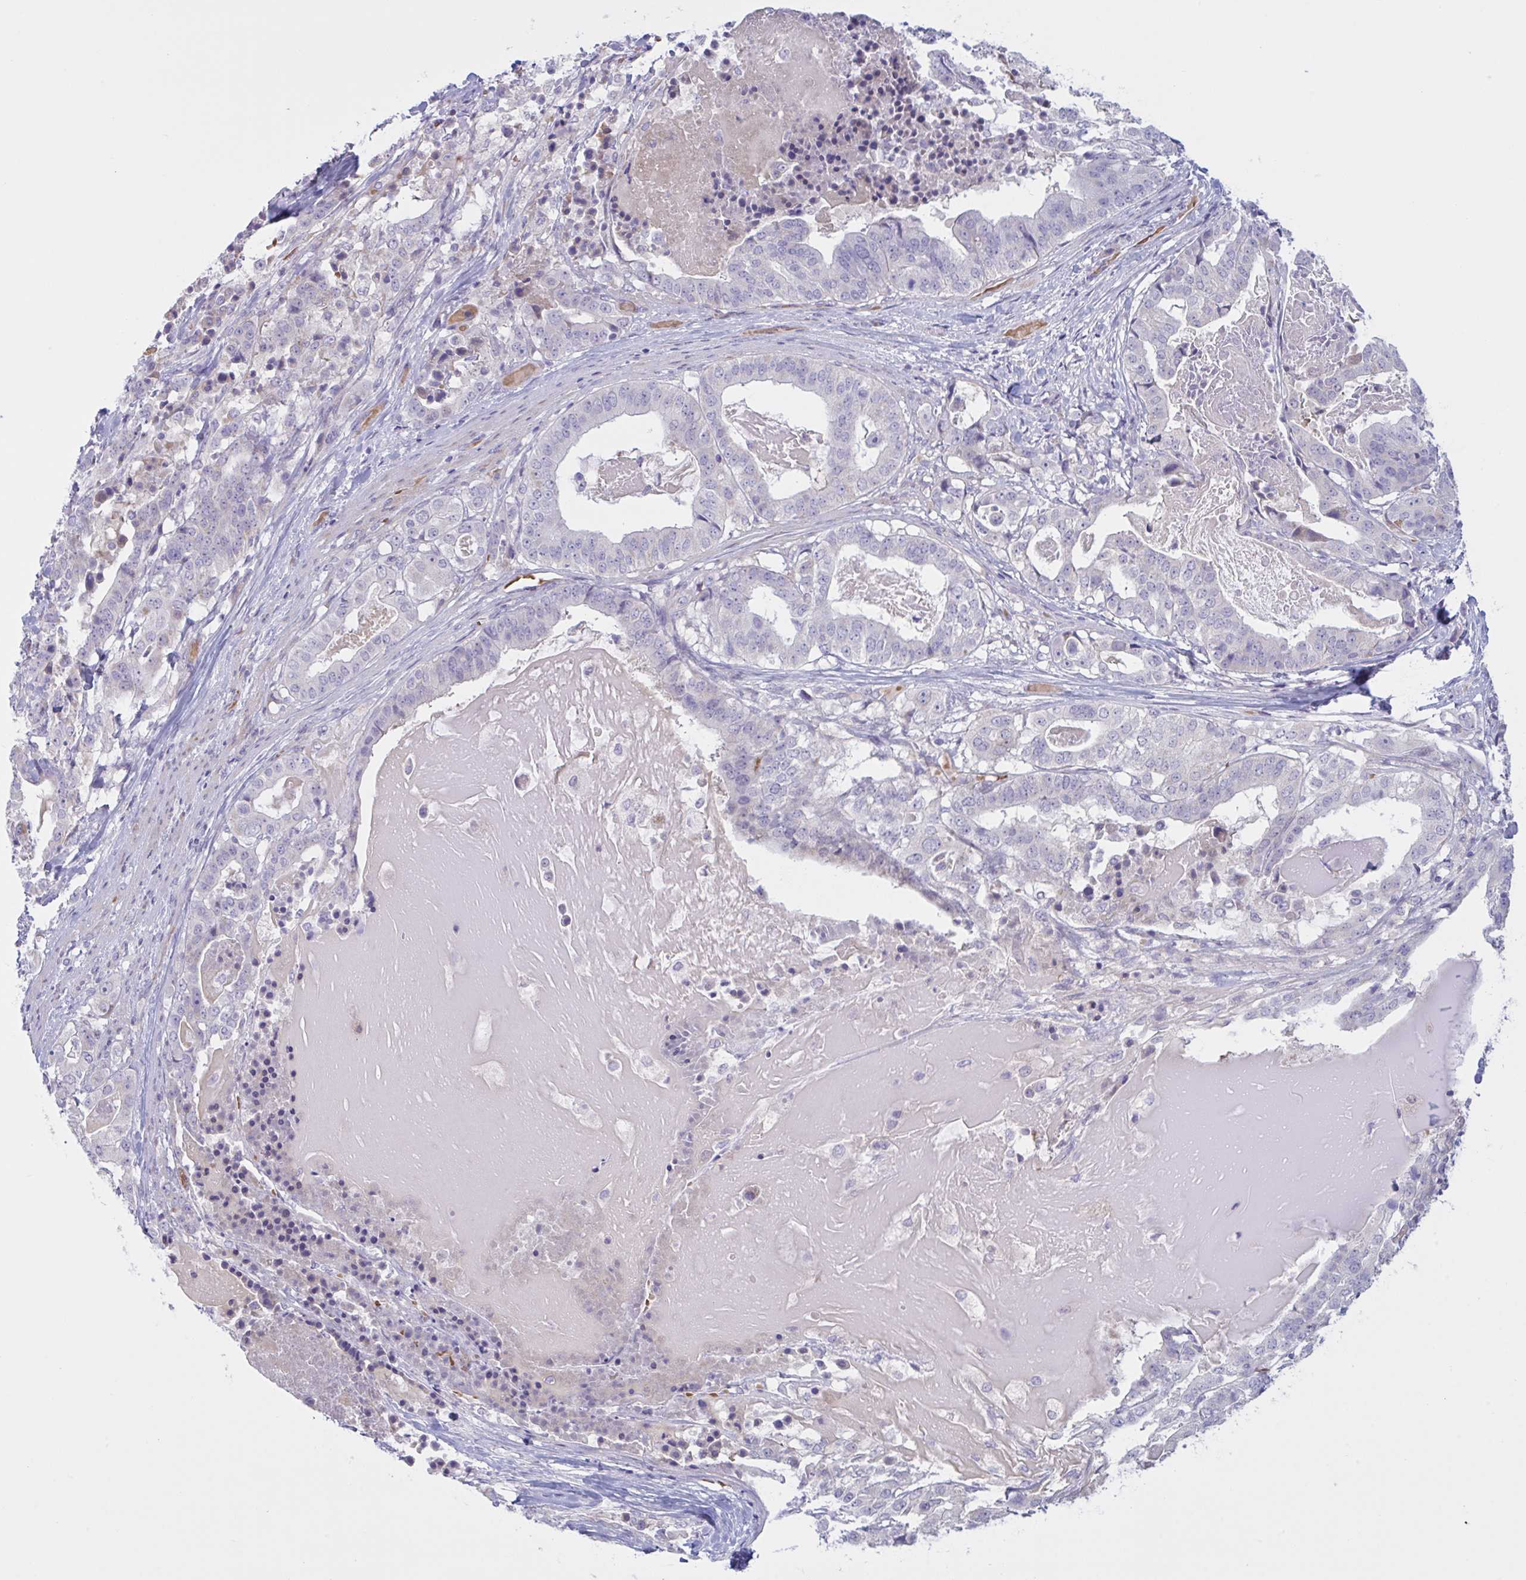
{"staining": {"intensity": "negative", "quantity": "none", "location": "none"}, "tissue": "stomach cancer", "cell_type": "Tumor cells", "image_type": "cancer", "snomed": [{"axis": "morphology", "description": "Adenocarcinoma, NOS"}, {"axis": "topography", "description": "Stomach"}], "caption": "Histopathology image shows no significant protein expression in tumor cells of stomach cancer (adenocarcinoma).", "gene": "VWC2", "patient": {"sex": "male", "age": 48}}